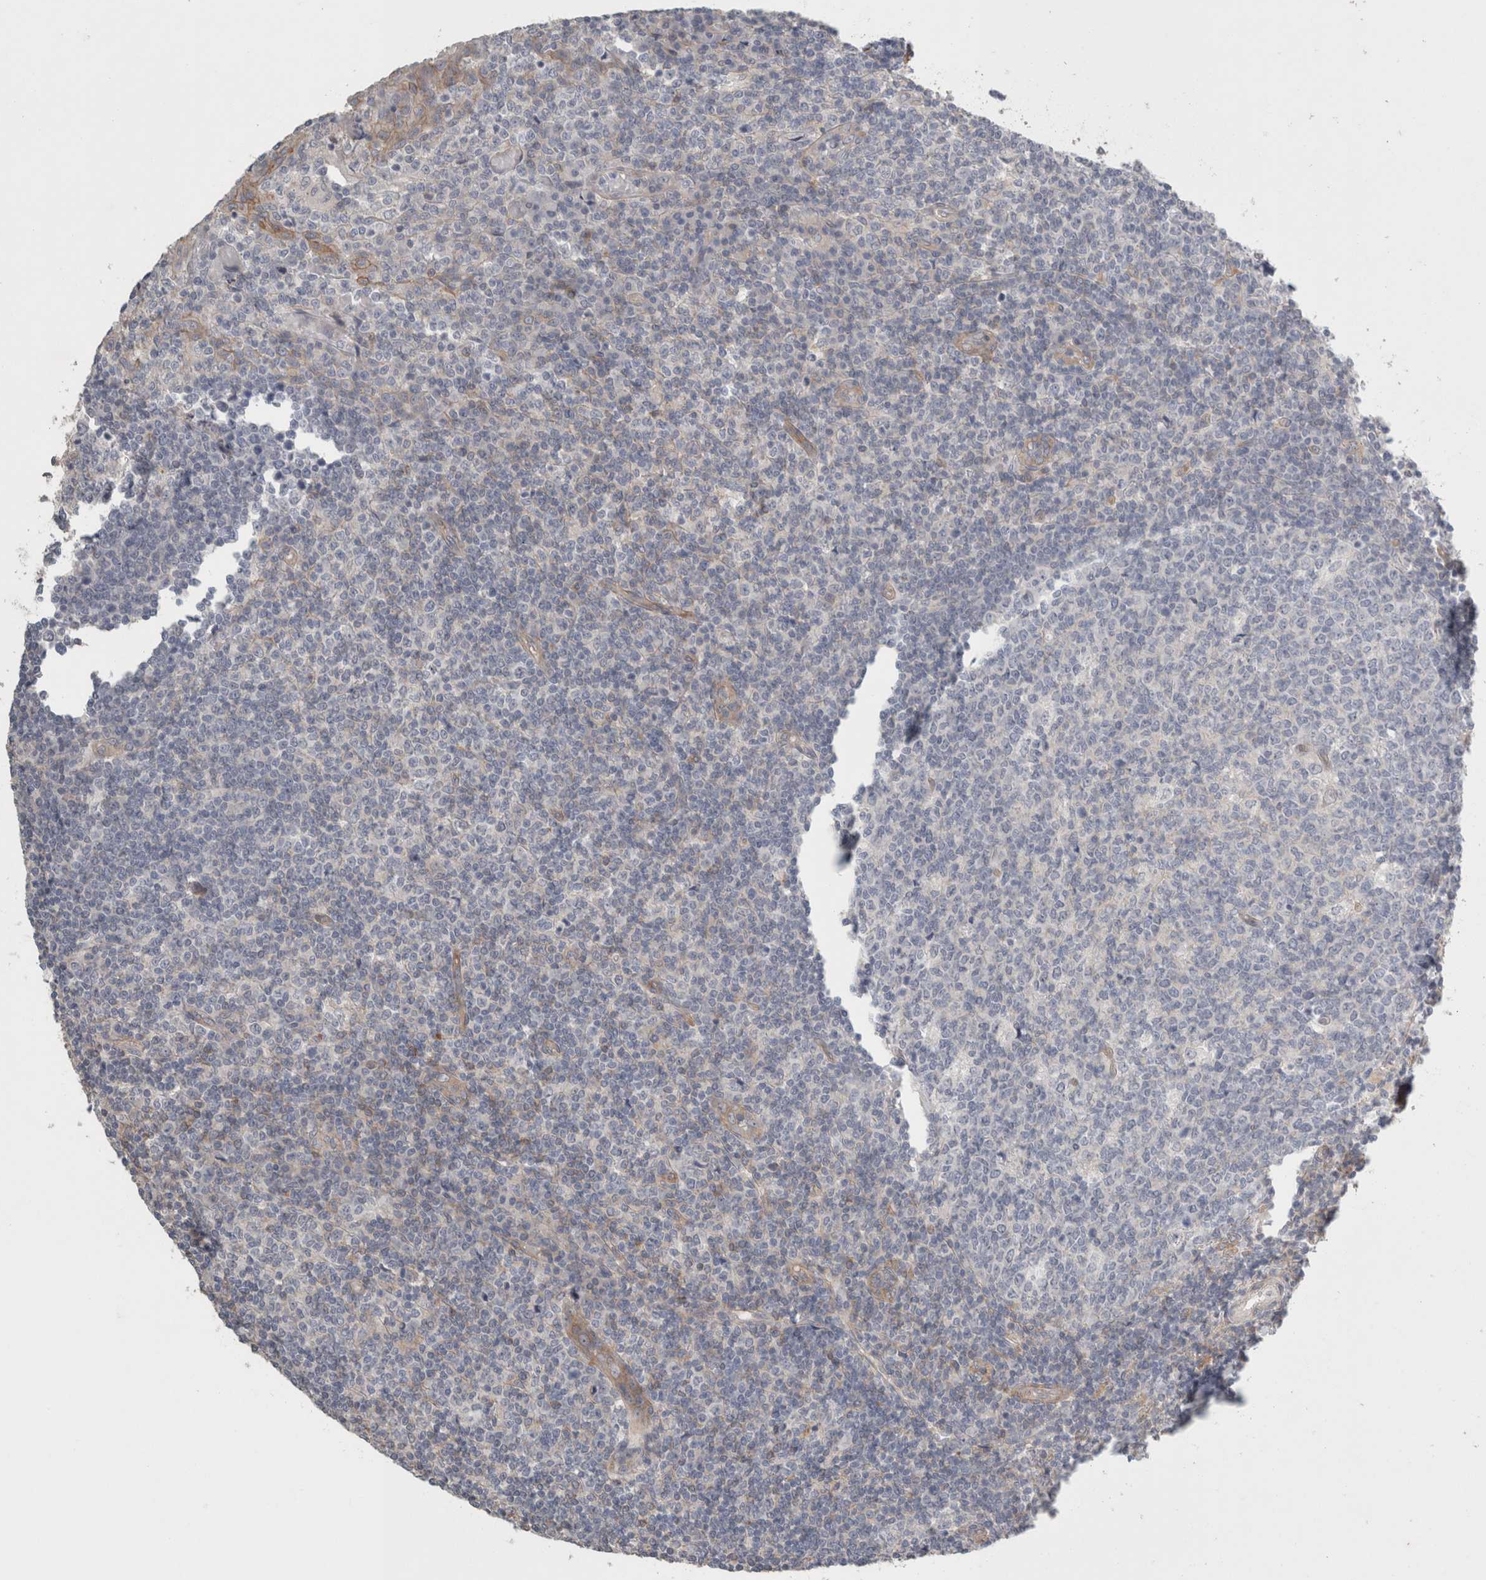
{"staining": {"intensity": "negative", "quantity": "none", "location": "none"}, "tissue": "tonsil", "cell_type": "Germinal center cells", "image_type": "normal", "snomed": [{"axis": "morphology", "description": "Normal tissue, NOS"}, {"axis": "topography", "description": "Tonsil"}], "caption": "Germinal center cells show no significant protein expression in normal tonsil. The staining was performed using DAB (3,3'-diaminobenzidine) to visualize the protein expression in brown, while the nuclei were stained in blue with hematoxylin (Magnification: 20x).", "gene": "RASAL2", "patient": {"sex": "female", "age": 19}}